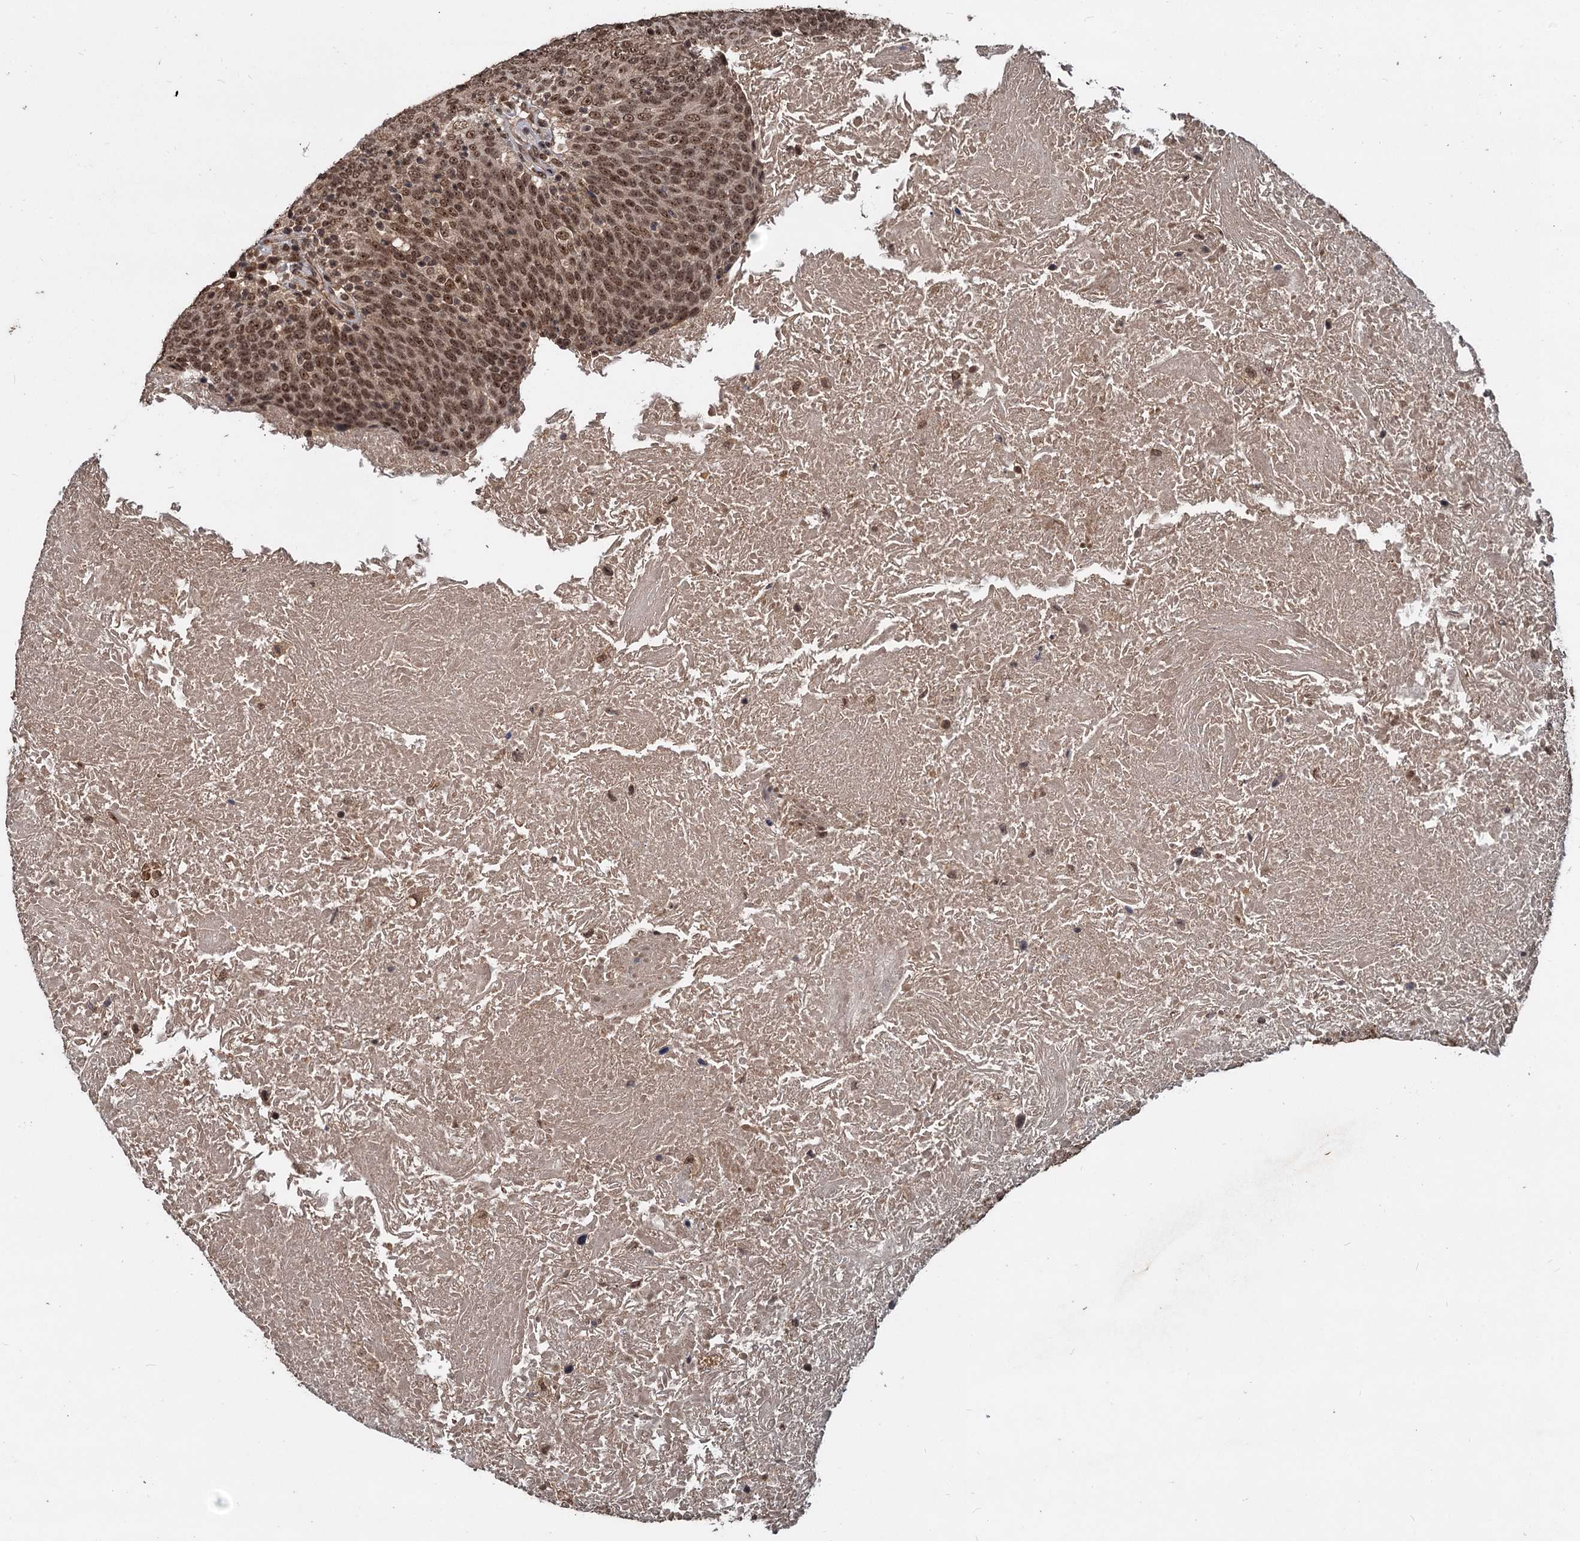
{"staining": {"intensity": "moderate", "quantity": ">75%", "location": "nuclear"}, "tissue": "head and neck cancer", "cell_type": "Tumor cells", "image_type": "cancer", "snomed": [{"axis": "morphology", "description": "Squamous cell carcinoma, NOS"}, {"axis": "morphology", "description": "Squamous cell carcinoma, metastatic, NOS"}, {"axis": "topography", "description": "Lymph node"}, {"axis": "topography", "description": "Head-Neck"}], "caption": "IHC of human head and neck squamous cell carcinoma demonstrates medium levels of moderate nuclear positivity in approximately >75% of tumor cells.", "gene": "FAM216B", "patient": {"sex": "male", "age": 62}}